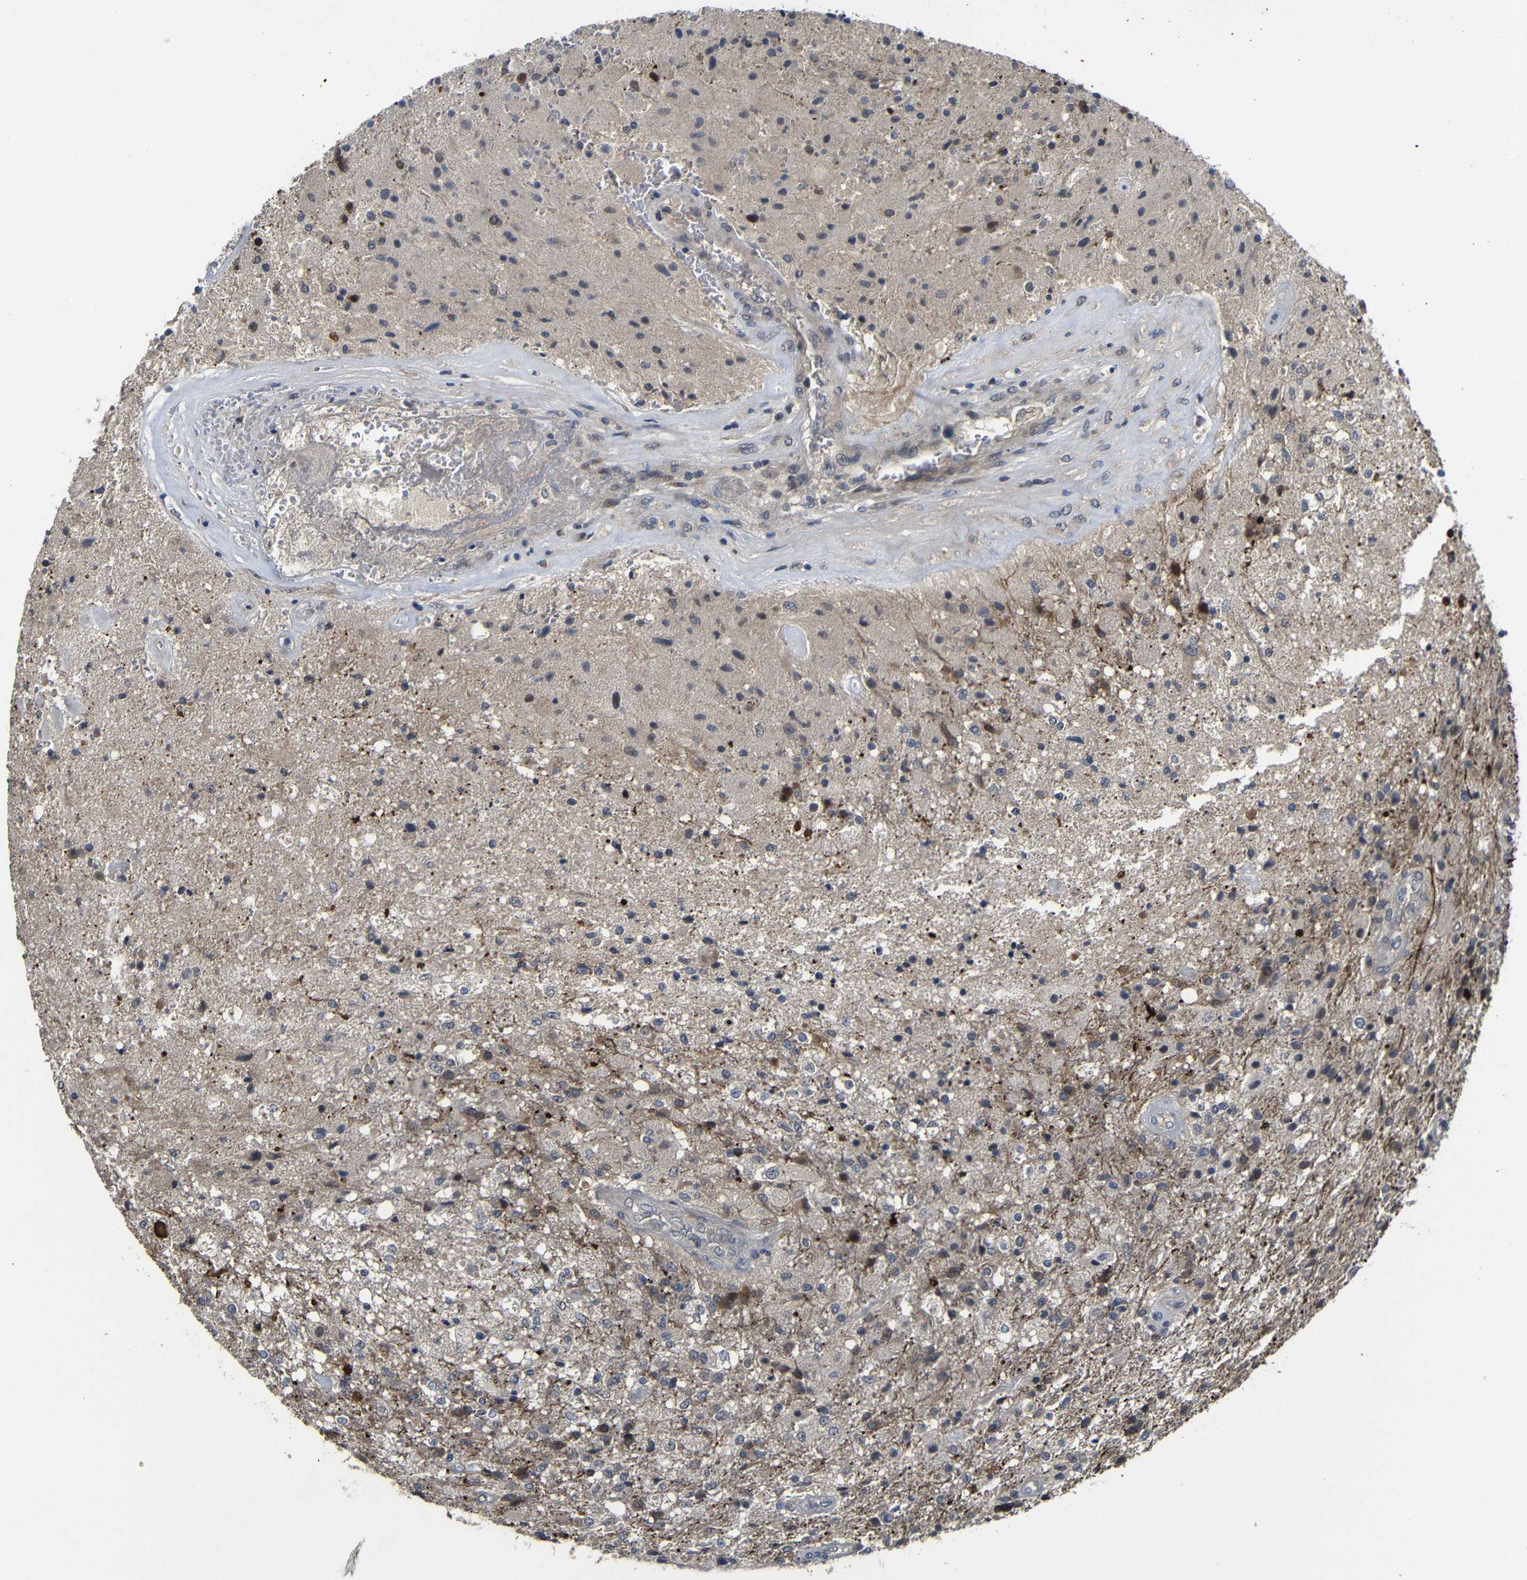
{"staining": {"intensity": "negative", "quantity": "none", "location": "none"}, "tissue": "glioma", "cell_type": "Tumor cells", "image_type": "cancer", "snomed": [{"axis": "morphology", "description": "Normal tissue, NOS"}, {"axis": "morphology", "description": "Glioma, malignant, High grade"}, {"axis": "topography", "description": "Cerebral cortex"}], "caption": "A micrograph of glioma stained for a protein reveals no brown staining in tumor cells.", "gene": "ATG12", "patient": {"sex": "male", "age": 77}}